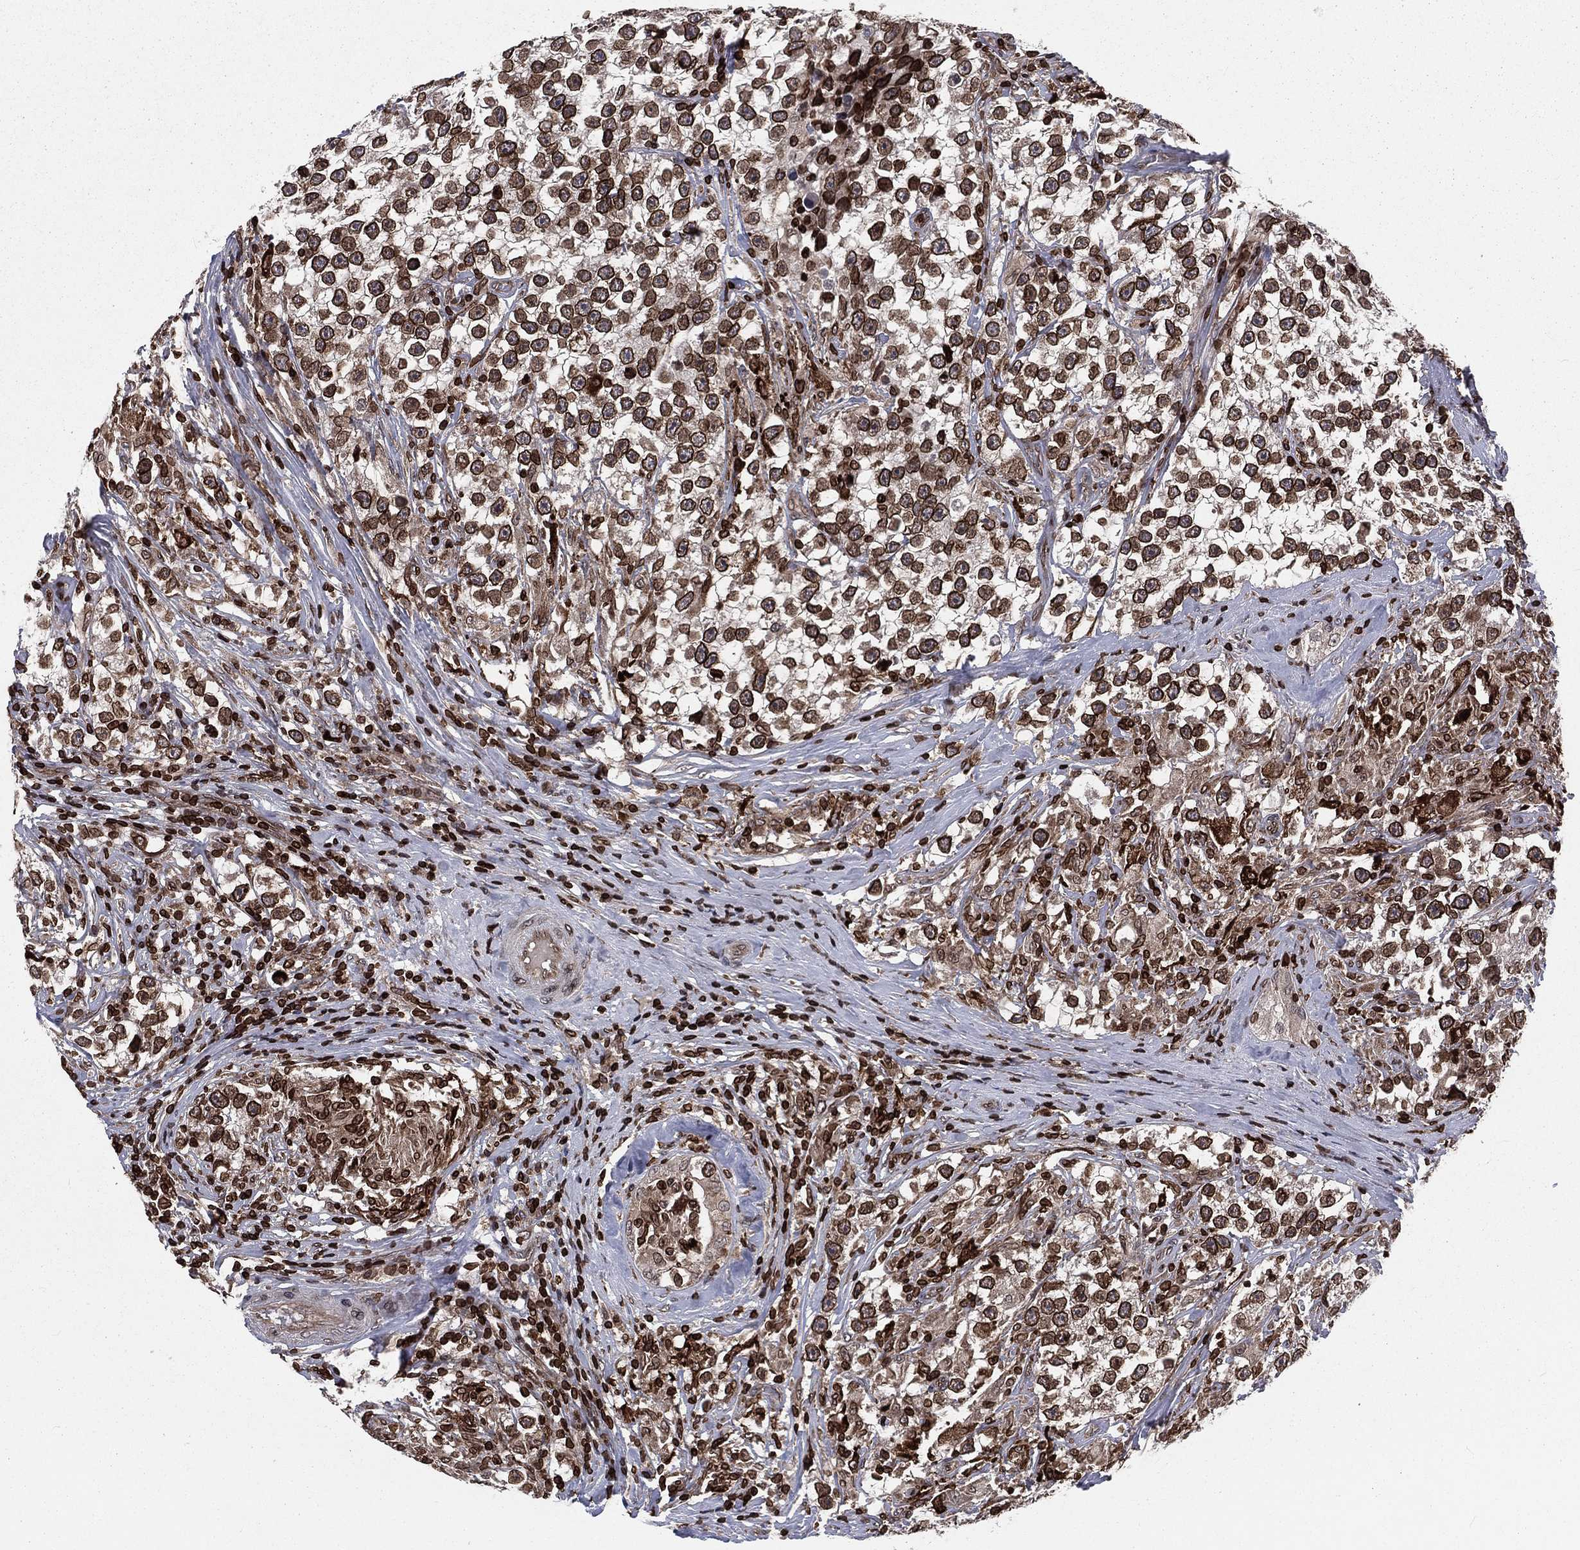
{"staining": {"intensity": "strong", "quantity": ">75%", "location": "cytoplasmic/membranous,nuclear"}, "tissue": "testis cancer", "cell_type": "Tumor cells", "image_type": "cancer", "snomed": [{"axis": "morphology", "description": "Seminoma, NOS"}, {"axis": "topography", "description": "Testis"}], "caption": "Human testis cancer (seminoma) stained with a brown dye demonstrates strong cytoplasmic/membranous and nuclear positive expression in approximately >75% of tumor cells.", "gene": "LBR", "patient": {"sex": "male", "age": 46}}